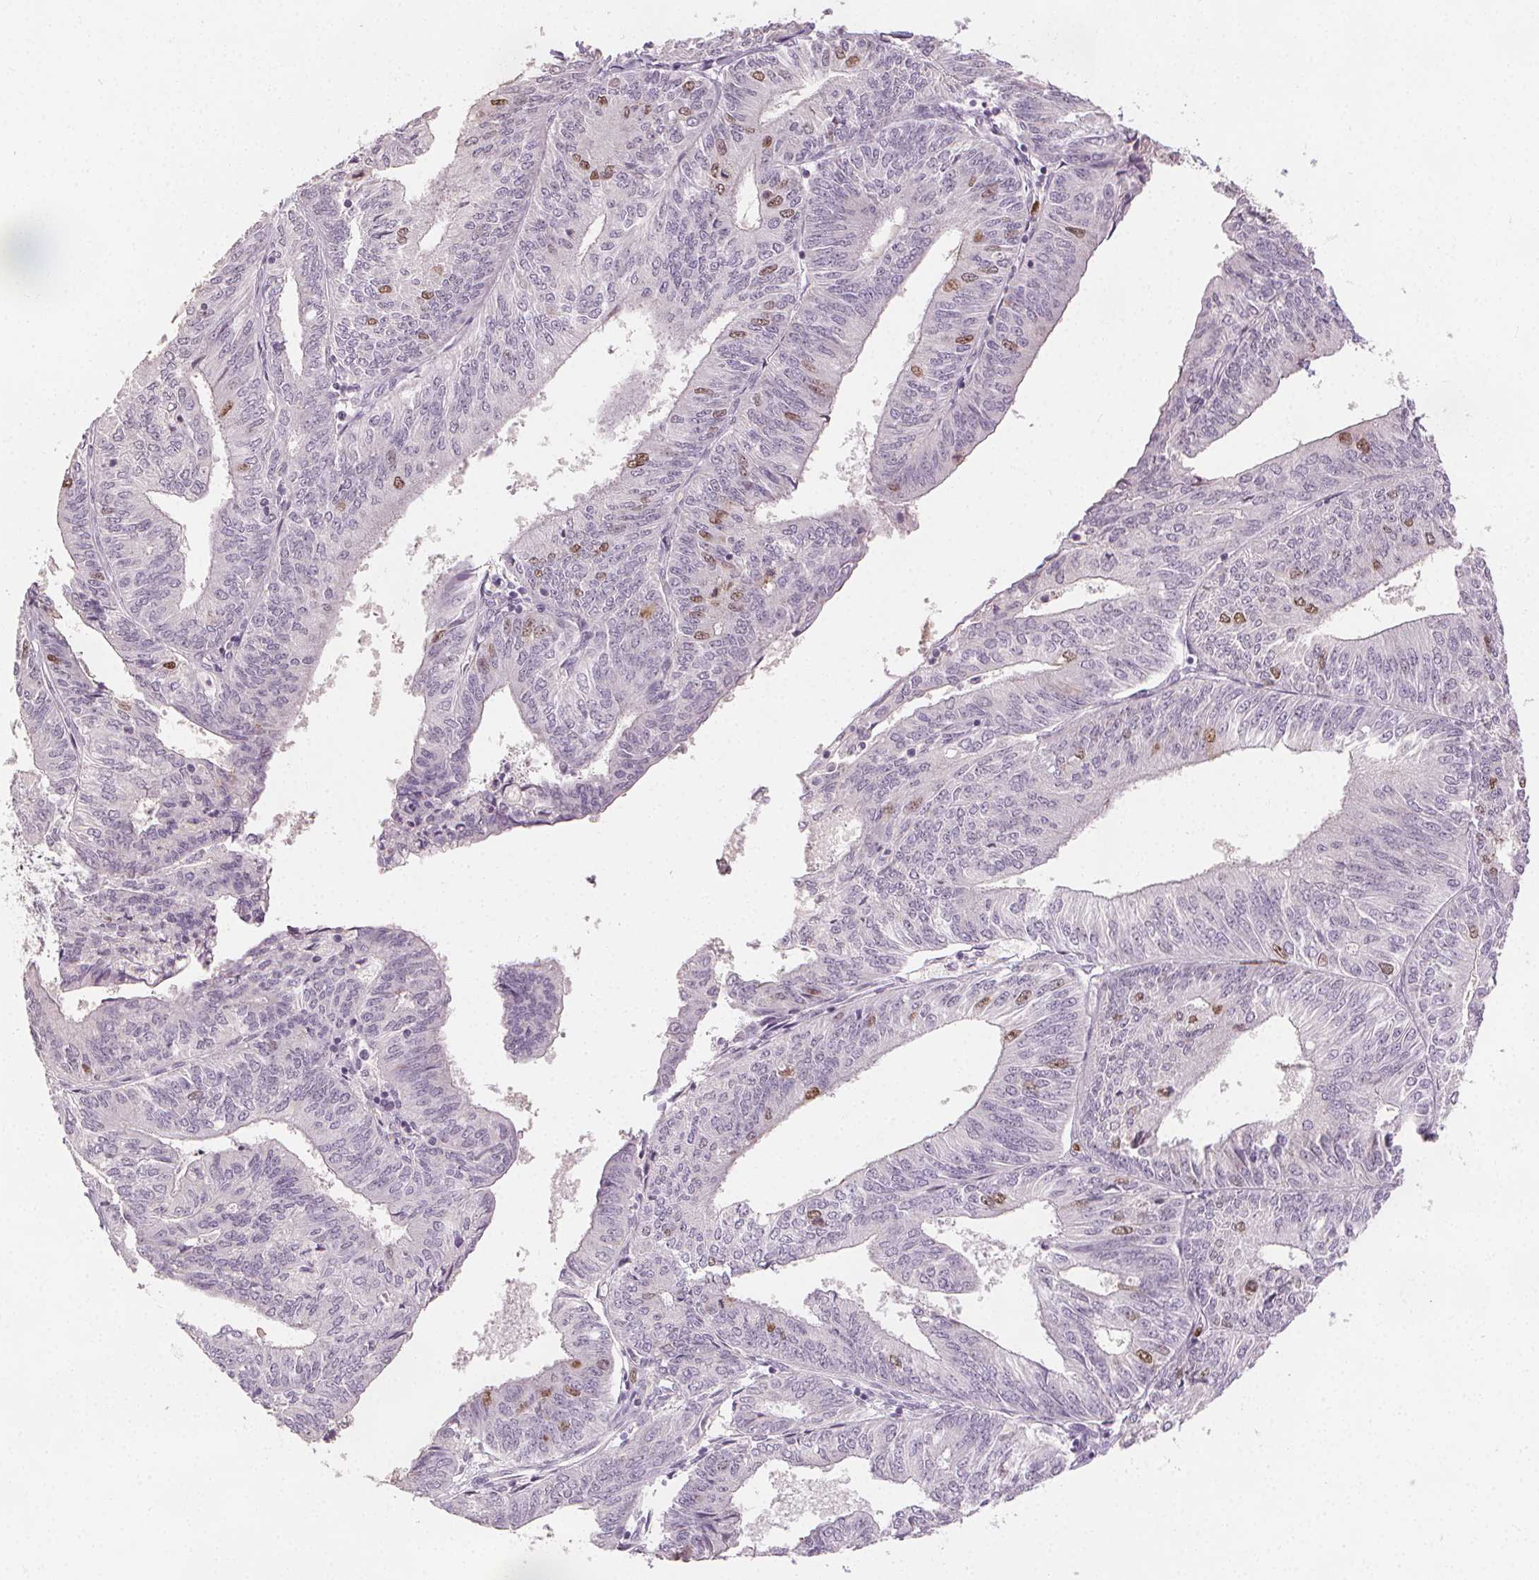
{"staining": {"intensity": "moderate", "quantity": "<25%", "location": "nuclear"}, "tissue": "endometrial cancer", "cell_type": "Tumor cells", "image_type": "cancer", "snomed": [{"axis": "morphology", "description": "Adenocarcinoma, NOS"}, {"axis": "topography", "description": "Endometrium"}], "caption": "Immunohistochemistry (DAB) staining of human endometrial cancer demonstrates moderate nuclear protein expression in about <25% of tumor cells.", "gene": "ANLN", "patient": {"sex": "female", "age": 58}}